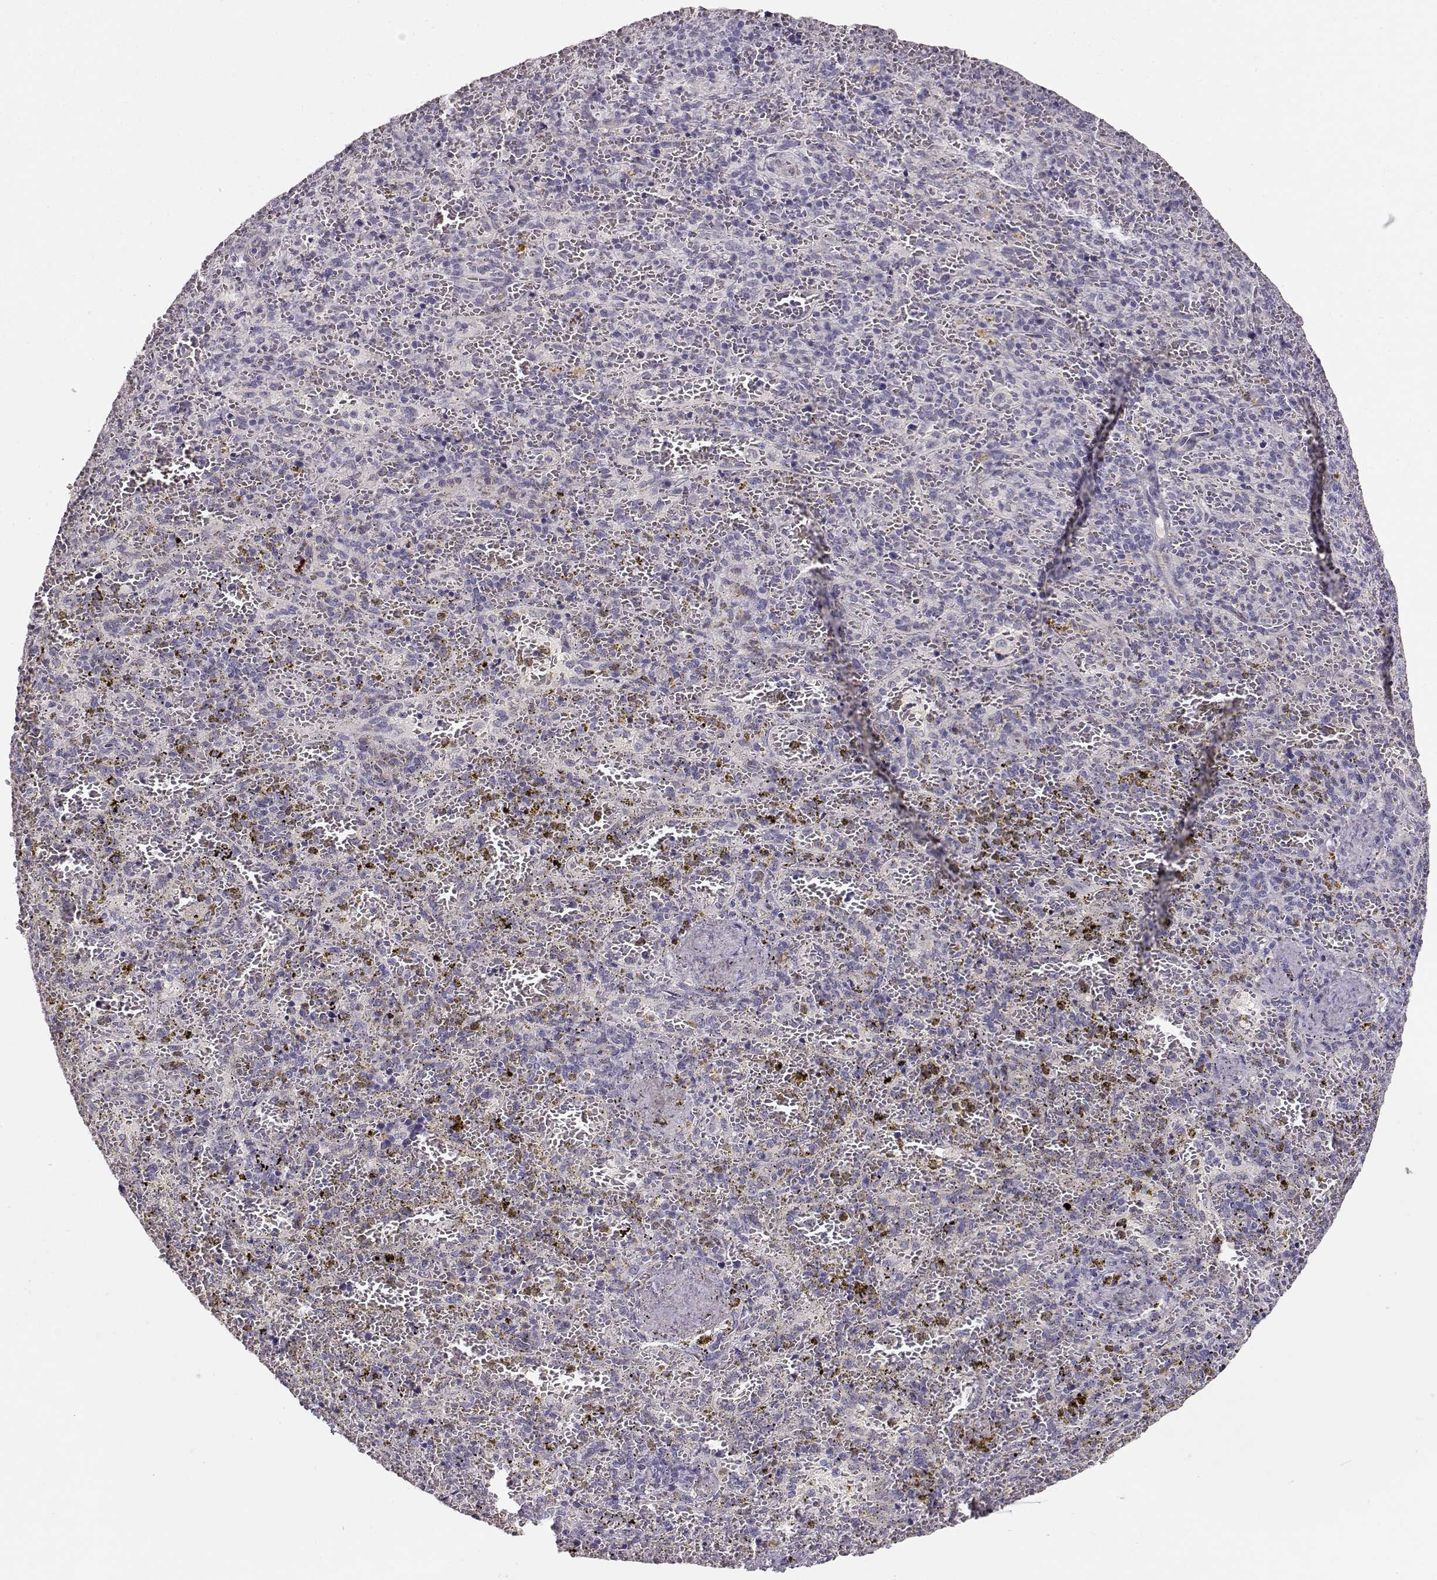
{"staining": {"intensity": "negative", "quantity": "none", "location": "none"}, "tissue": "spleen", "cell_type": "Cells in red pulp", "image_type": "normal", "snomed": [{"axis": "morphology", "description": "Normal tissue, NOS"}, {"axis": "topography", "description": "Spleen"}], "caption": "The photomicrograph demonstrates no staining of cells in red pulp in unremarkable spleen. (Stains: DAB (3,3'-diaminobenzidine) IHC with hematoxylin counter stain, Microscopy: brightfield microscopy at high magnification).", "gene": "LAMC1", "patient": {"sex": "female", "age": 50}}